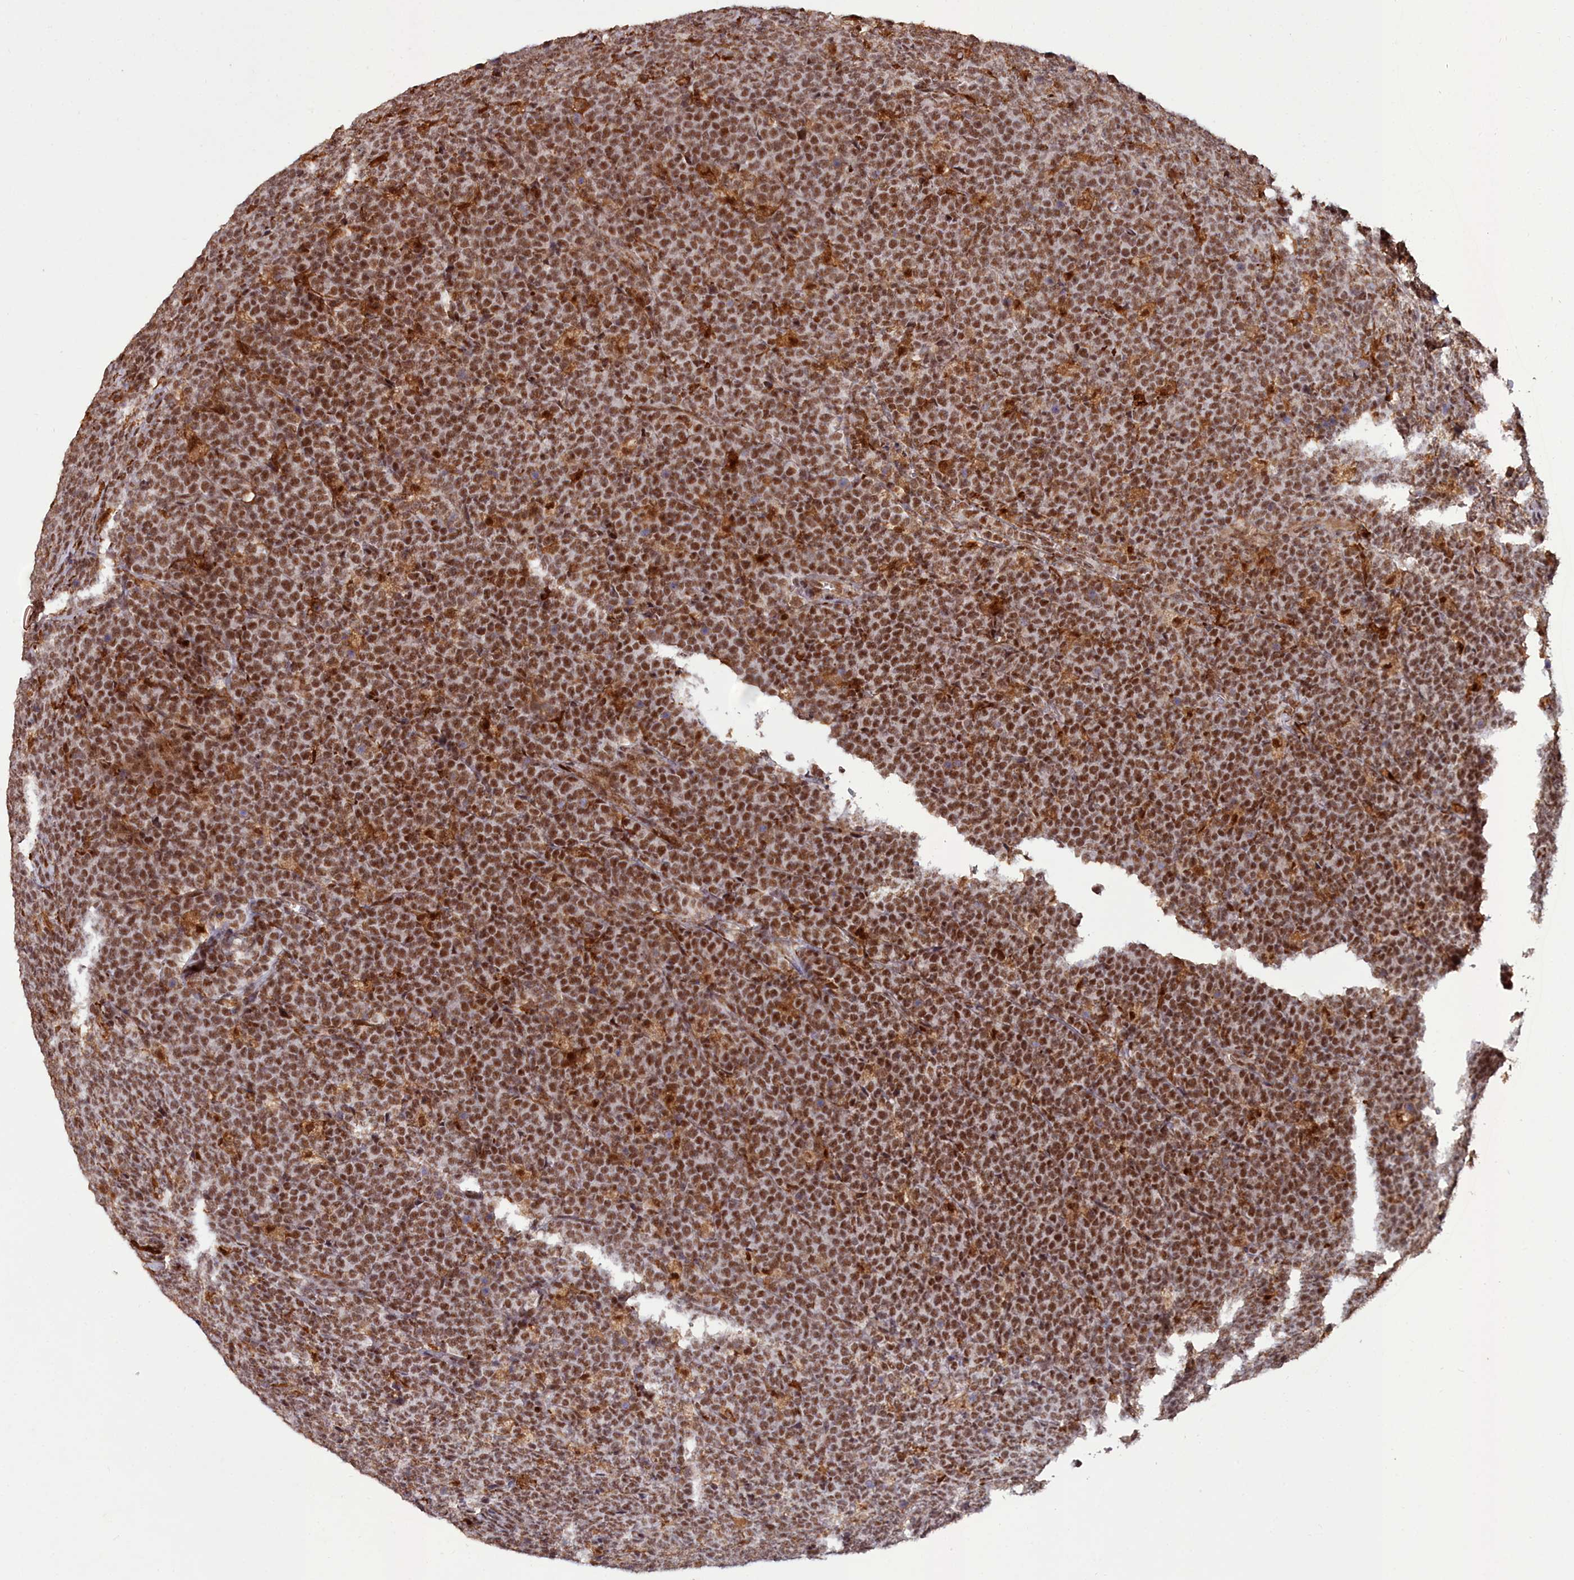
{"staining": {"intensity": "strong", "quantity": ">75%", "location": "nuclear"}, "tissue": "lymphoma", "cell_type": "Tumor cells", "image_type": "cancer", "snomed": [{"axis": "morphology", "description": "Malignant lymphoma, non-Hodgkin's type, High grade"}, {"axis": "topography", "description": "Small intestine"}], "caption": "A high-resolution histopathology image shows immunohistochemistry (IHC) staining of lymphoma, which displays strong nuclear positivity in about >75% of tumor cells. The staining was performed using DAB to visualize the protein expression in brown, while the nuclei were stained in blue with hematoxylin (Magnification: 20x).", "gene": "CXXC1", "patient": {"sex": "male", "age": 8}}